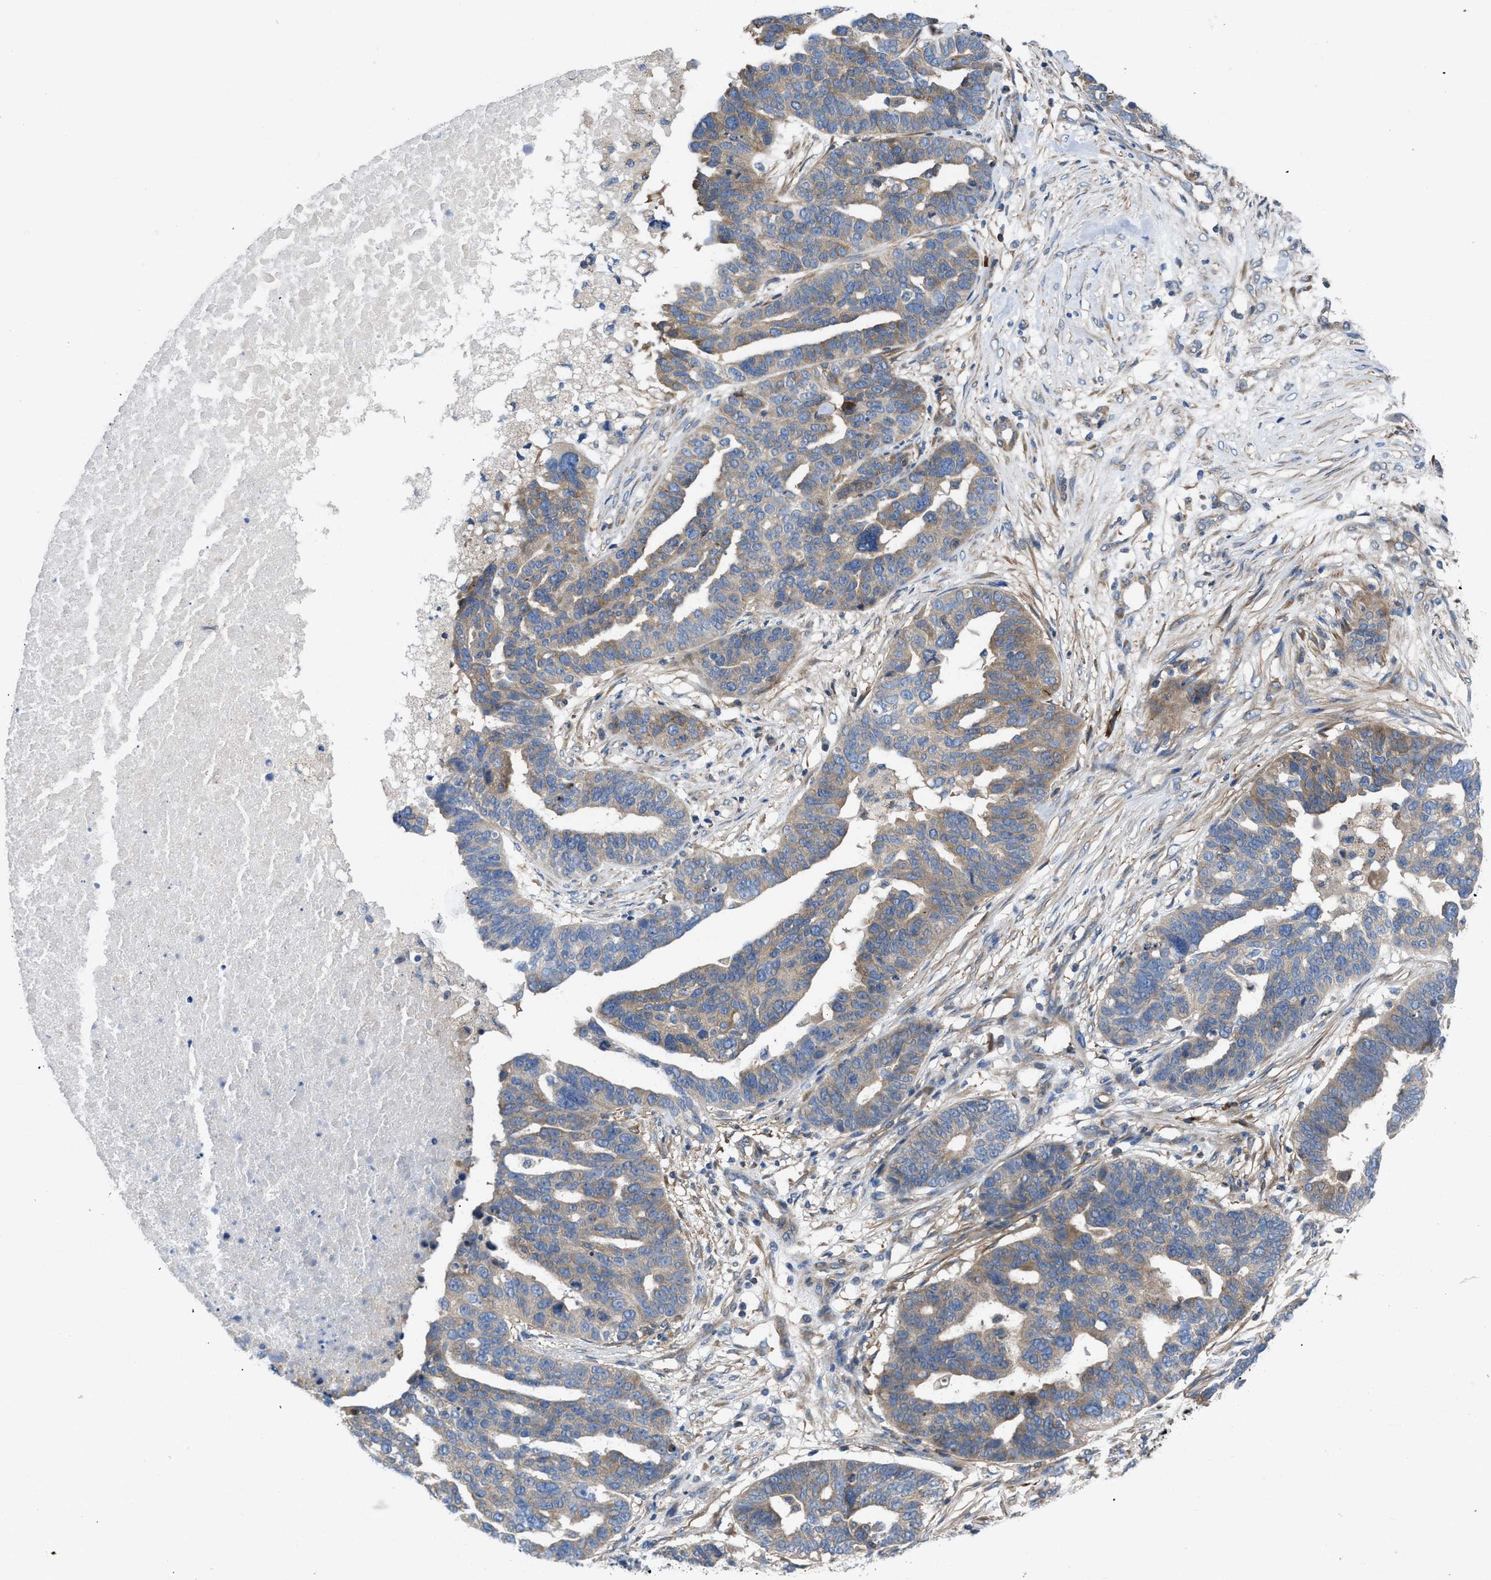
{"staining": {"intensity": "moderate", "quantity": ">75%", "location": "cytoplasmic/membranous"}, "tissue": "ovarian cancer", "cell_type": "Tumor cells", "image_type": "cancer", "snomed": [{"axis": "morphology", "description": "Cystadenocarcinoma, serous, NOS"}, {"axis": "topography", "description": "Ovary"}], "caption": "Immunohistochemistry staining of ovarian serous cystadenocarcinoma, which demonstrates medium levels of moderate cytoplasmic/membranous positivity in approximately >75% of tumor cells indicating moderate cytoplasmic/membranous protein expression. The staining was performed using DAB (3,3'-diaminobenzidine) (brown) for protein detection and nuclei were counterstained in hematoxylin (blue).", "gene": "CHKB", "patient": {"sex": "female", "age": 59}}